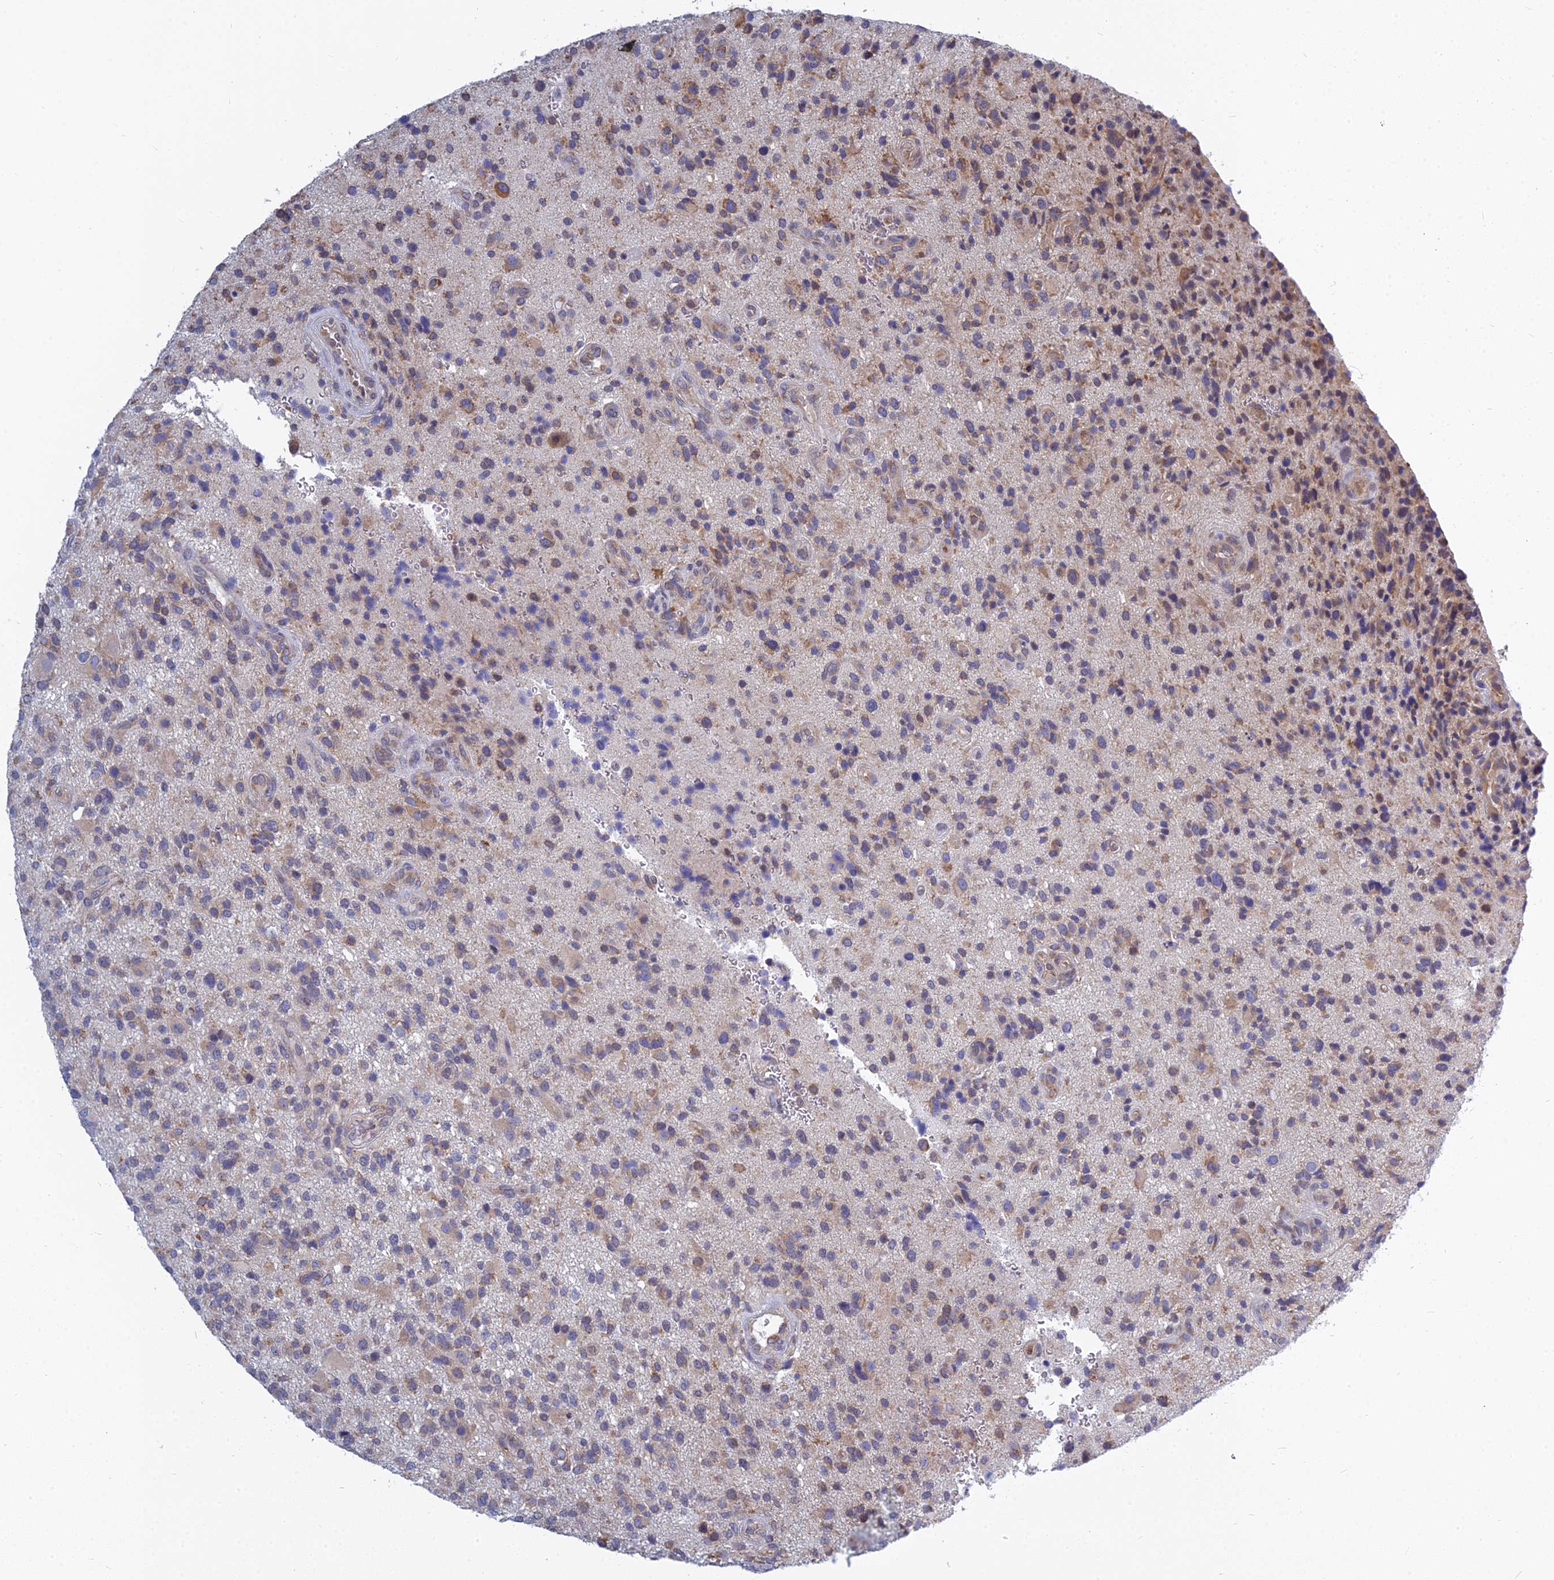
{"staining": {"intensity": "moderate", "quantity": "25%-75%", "location": "cytoplasmic/membranous"}, "tissue": "glioma", "cell_type": "Tumor cells", "image_type": "cancer", "snomed": [{"axis": "morphology", "description": "Glioma, malignant, High grade"}, {"axis": "topography", "description": "Brain"}], "caption": "Immunohistochemistry (IHC) of high-grade glioma (malignant) demonstrates medium levels of moderate cytoplasmic/membranous staining in about 25%-75% of tumor cells.", "gene": "KIAA1143", "patient": {"sex": "male", "age": 47}}